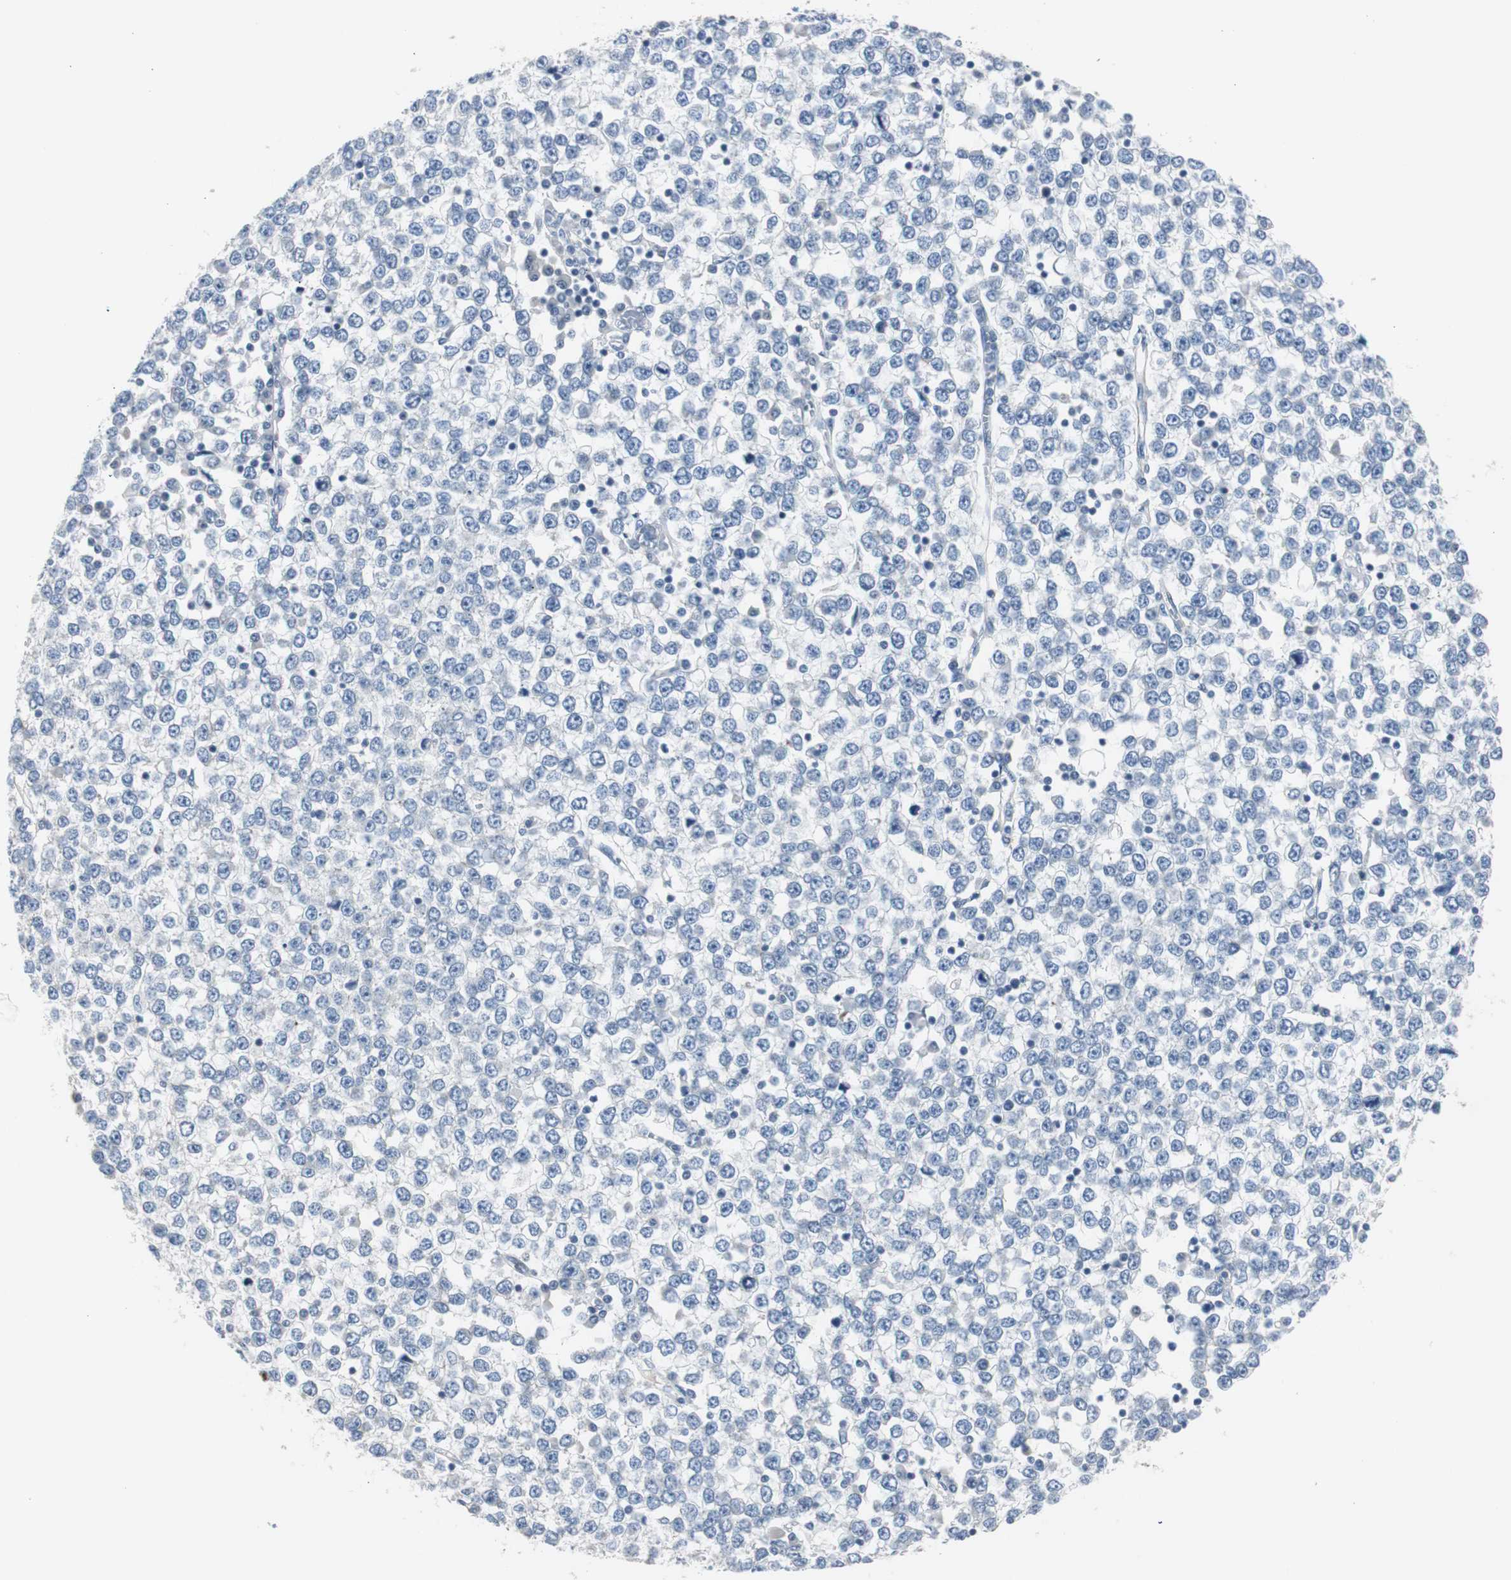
{"staining": {"intensity": "negative", "quantity": "none", "location": "none"}, "tissue": "testis cancer", "cell_type": "Tumor cells", "image_type": "cancer", "snomed": [{"axis": "morphology", "description": "Seminoma, NOS"}, {"axis": "topography", "description": "Testis"}], "caption": "This micrograph is of testis cancer (seminoma) stained with IHC to label a protein in brown with the nuclei are counter-stained blue. There is no staining in tumor cells.", "gene": "STXBP4", "patient": {"sex": "male", "age": 65}}